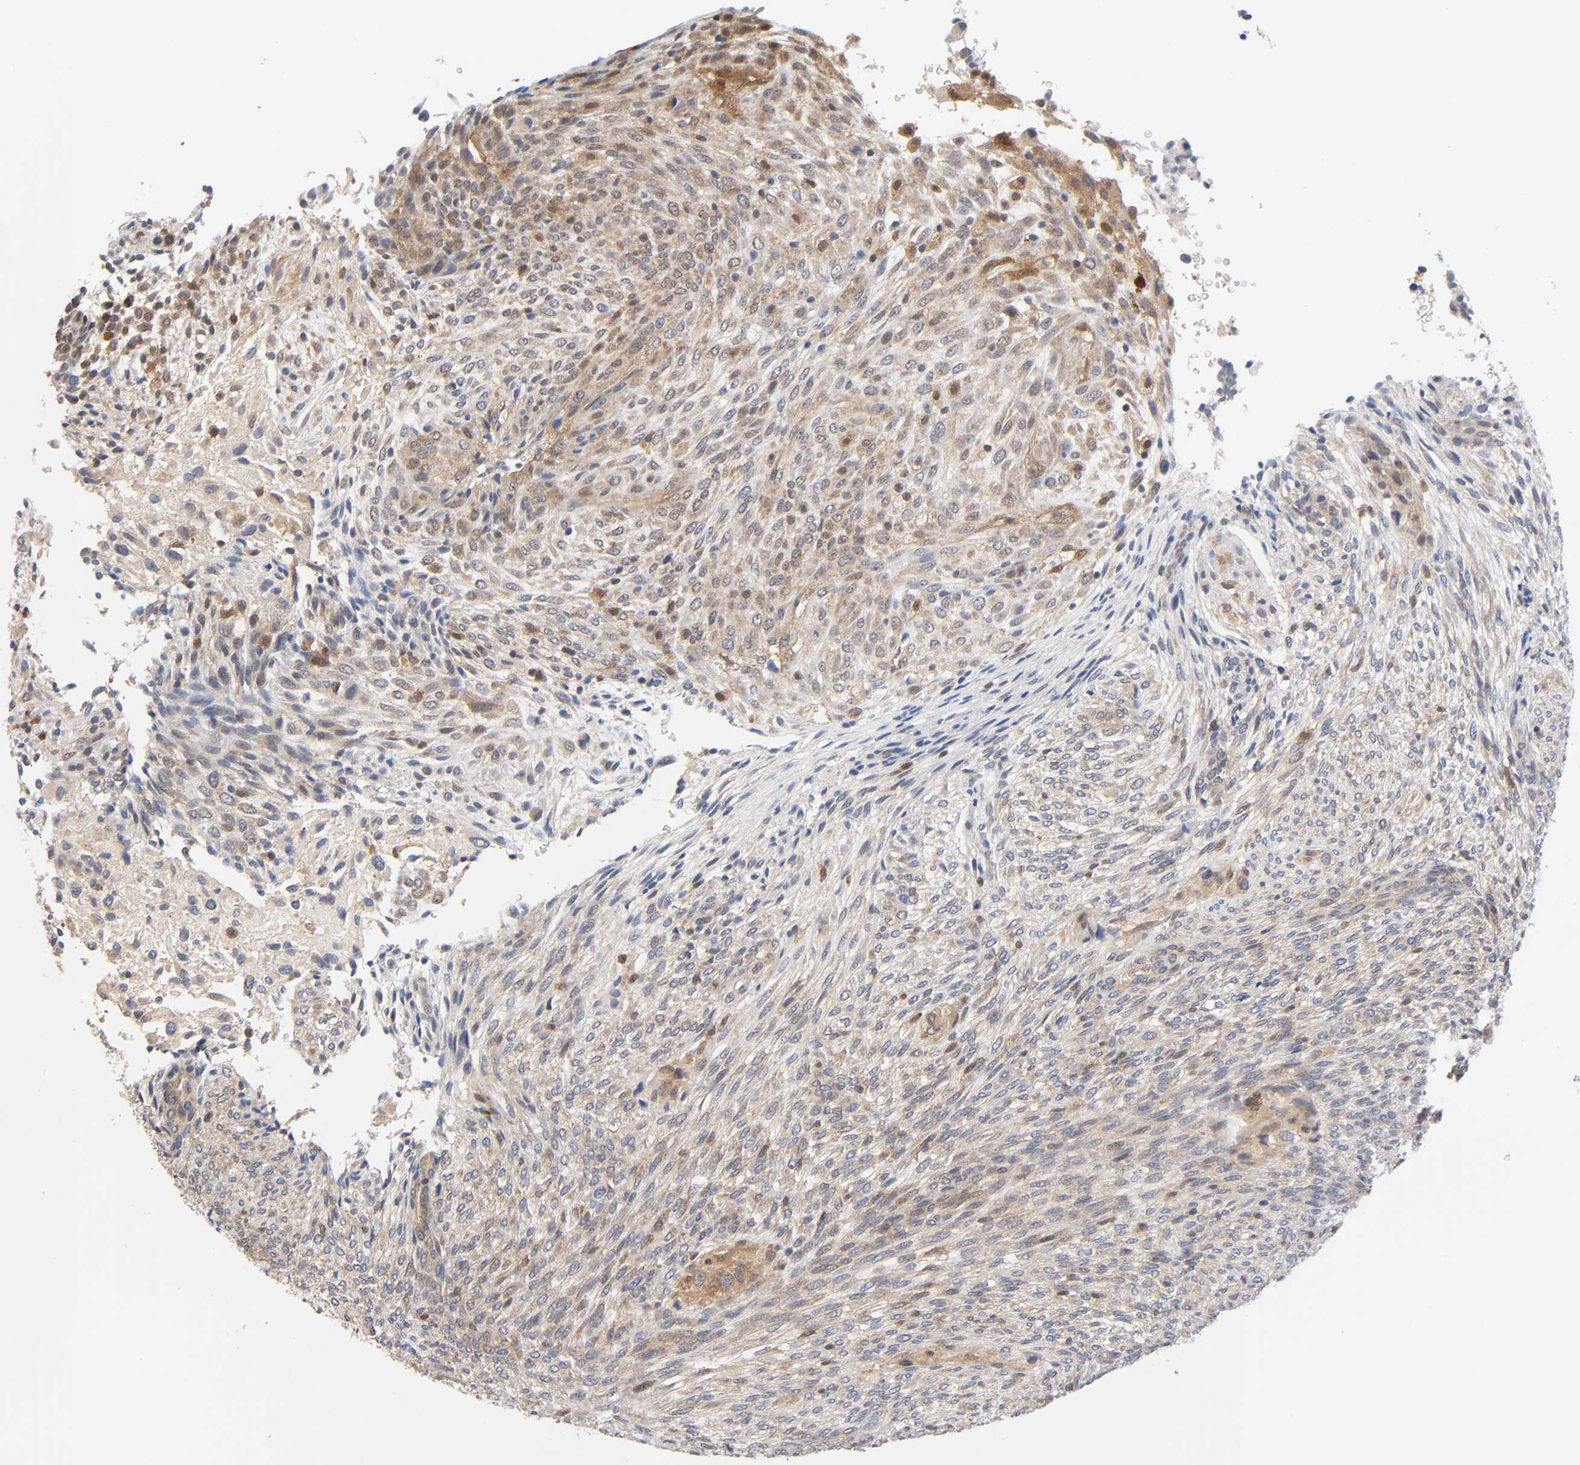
{"staining": {"intensity": "weak", "quantity": ">75%", "location": "cytoplasmic/membranous,nuclear"}, "tissue": "glioma", "cell_type": "Tumor cells", "image_type": "cancer", "snomed": [{"axis": "morphology", "description": "Glioma, malignant, High grade"}, {"axis": "topography", "description": "Cerebral cortex"}], "caption": "Approximately >75% of tumor cells in glioma reveal weak cytoplasmic/membranous and nuclear protein expression as visualized by brown immunohistochemical staining.", "gene": "CASP9", "patient": {"sex": "female", "age": 55}}